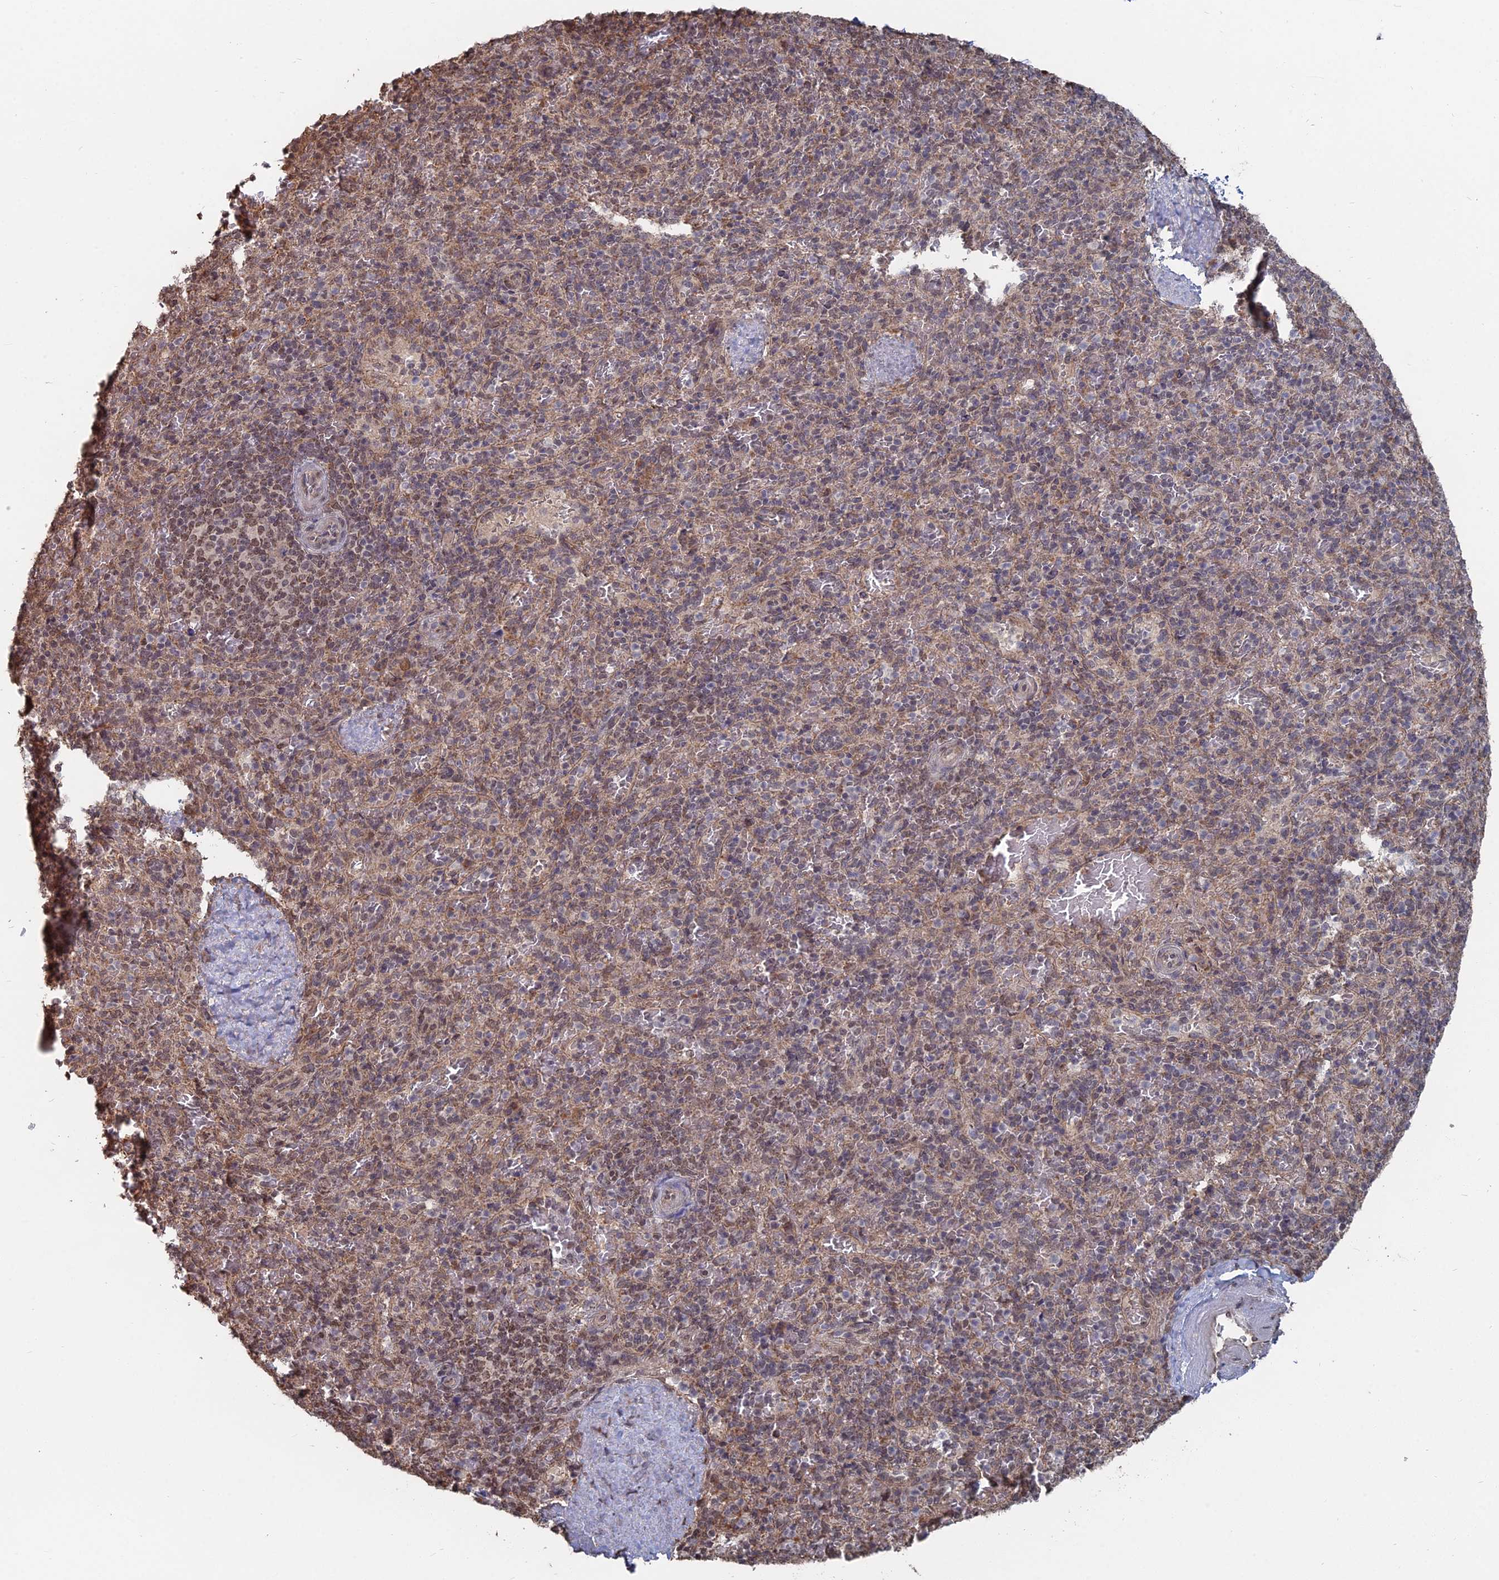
{"staining": {"intensity": "weak", "quantity": "25%-75%", "location": "cytoplasmic/membranous,nuclear"}, "tissue": "spleen", "cell_type": "Cells in red pulp", "image_type": "normal", "snomed": [{"axis": "morphology", "description": "Normal tissue, NOS"}, {"axis": "topography", "description": "Spleen"}], "caption": "Protein expression analysis of unremarkable human spleen reveals weak cytoplasmic/membranous,nuclear staining in about 25%-75% of cells in red pulp.", "gene": "CCNP", "patient": {"sex": "male", "age": 82}}